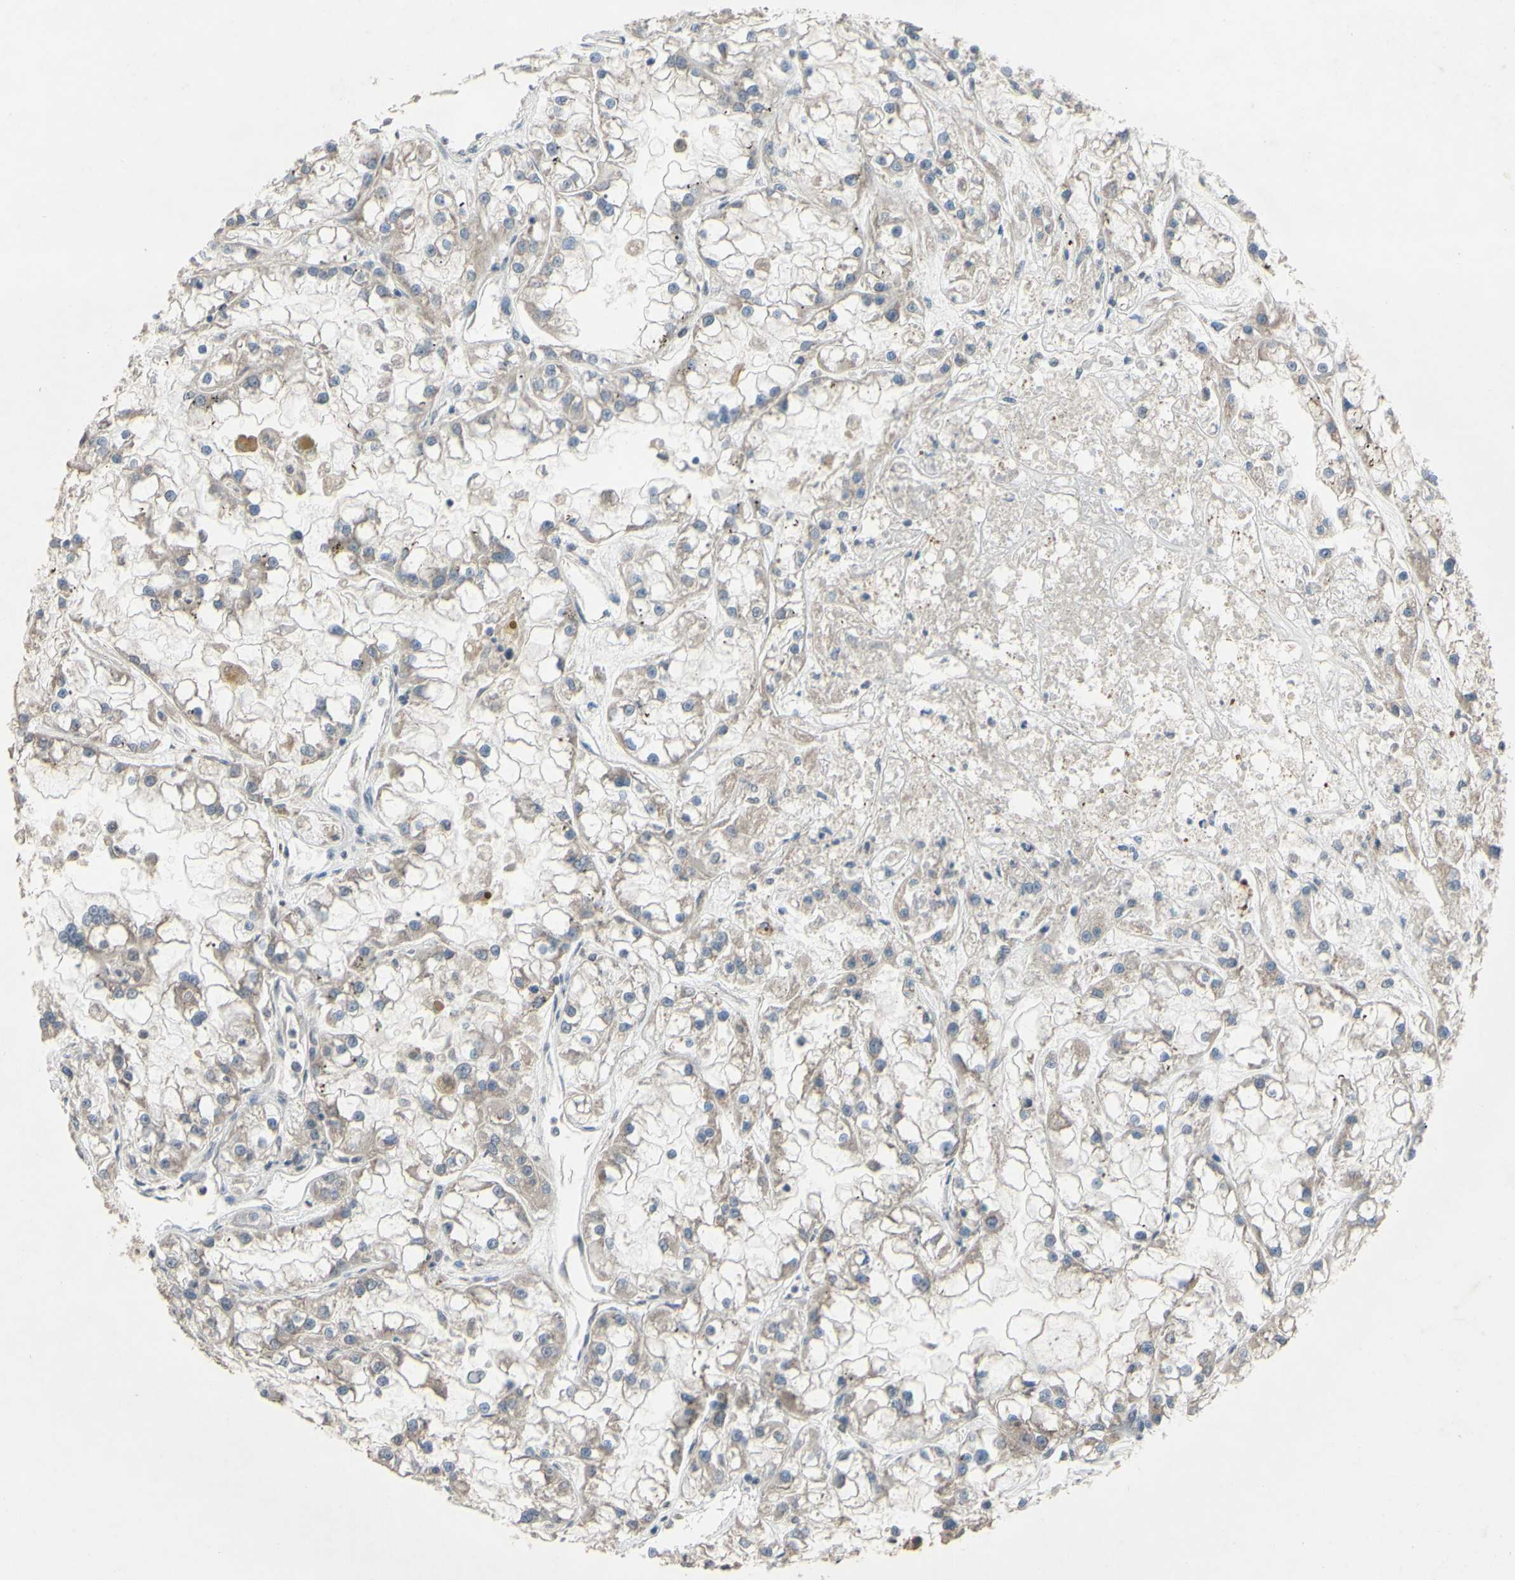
{"staining": {"intensity": "weak", "quantity": ">75%", "location": "cytoplasmic/membranous"}, "tissue": "renal cancer", "cell_type": "Tumor cells", "image_type": "cancer", "snomed": [{"axis": "morphology", "description": "Adenocarcinoma, NOS"}, {"axis": "topography", "description": "Kidney"}], "caption": "Immunohistochemistry (IHC) (DAB (3,3'-diaminobenzidine)) staining of adenocarcinoma (renal) shows weak cytoplasmic/membranous protein staining in approximately >75% of tumor cells.", "gene": "CDCP1", "patient": {"sex": "female", "age": 52}}